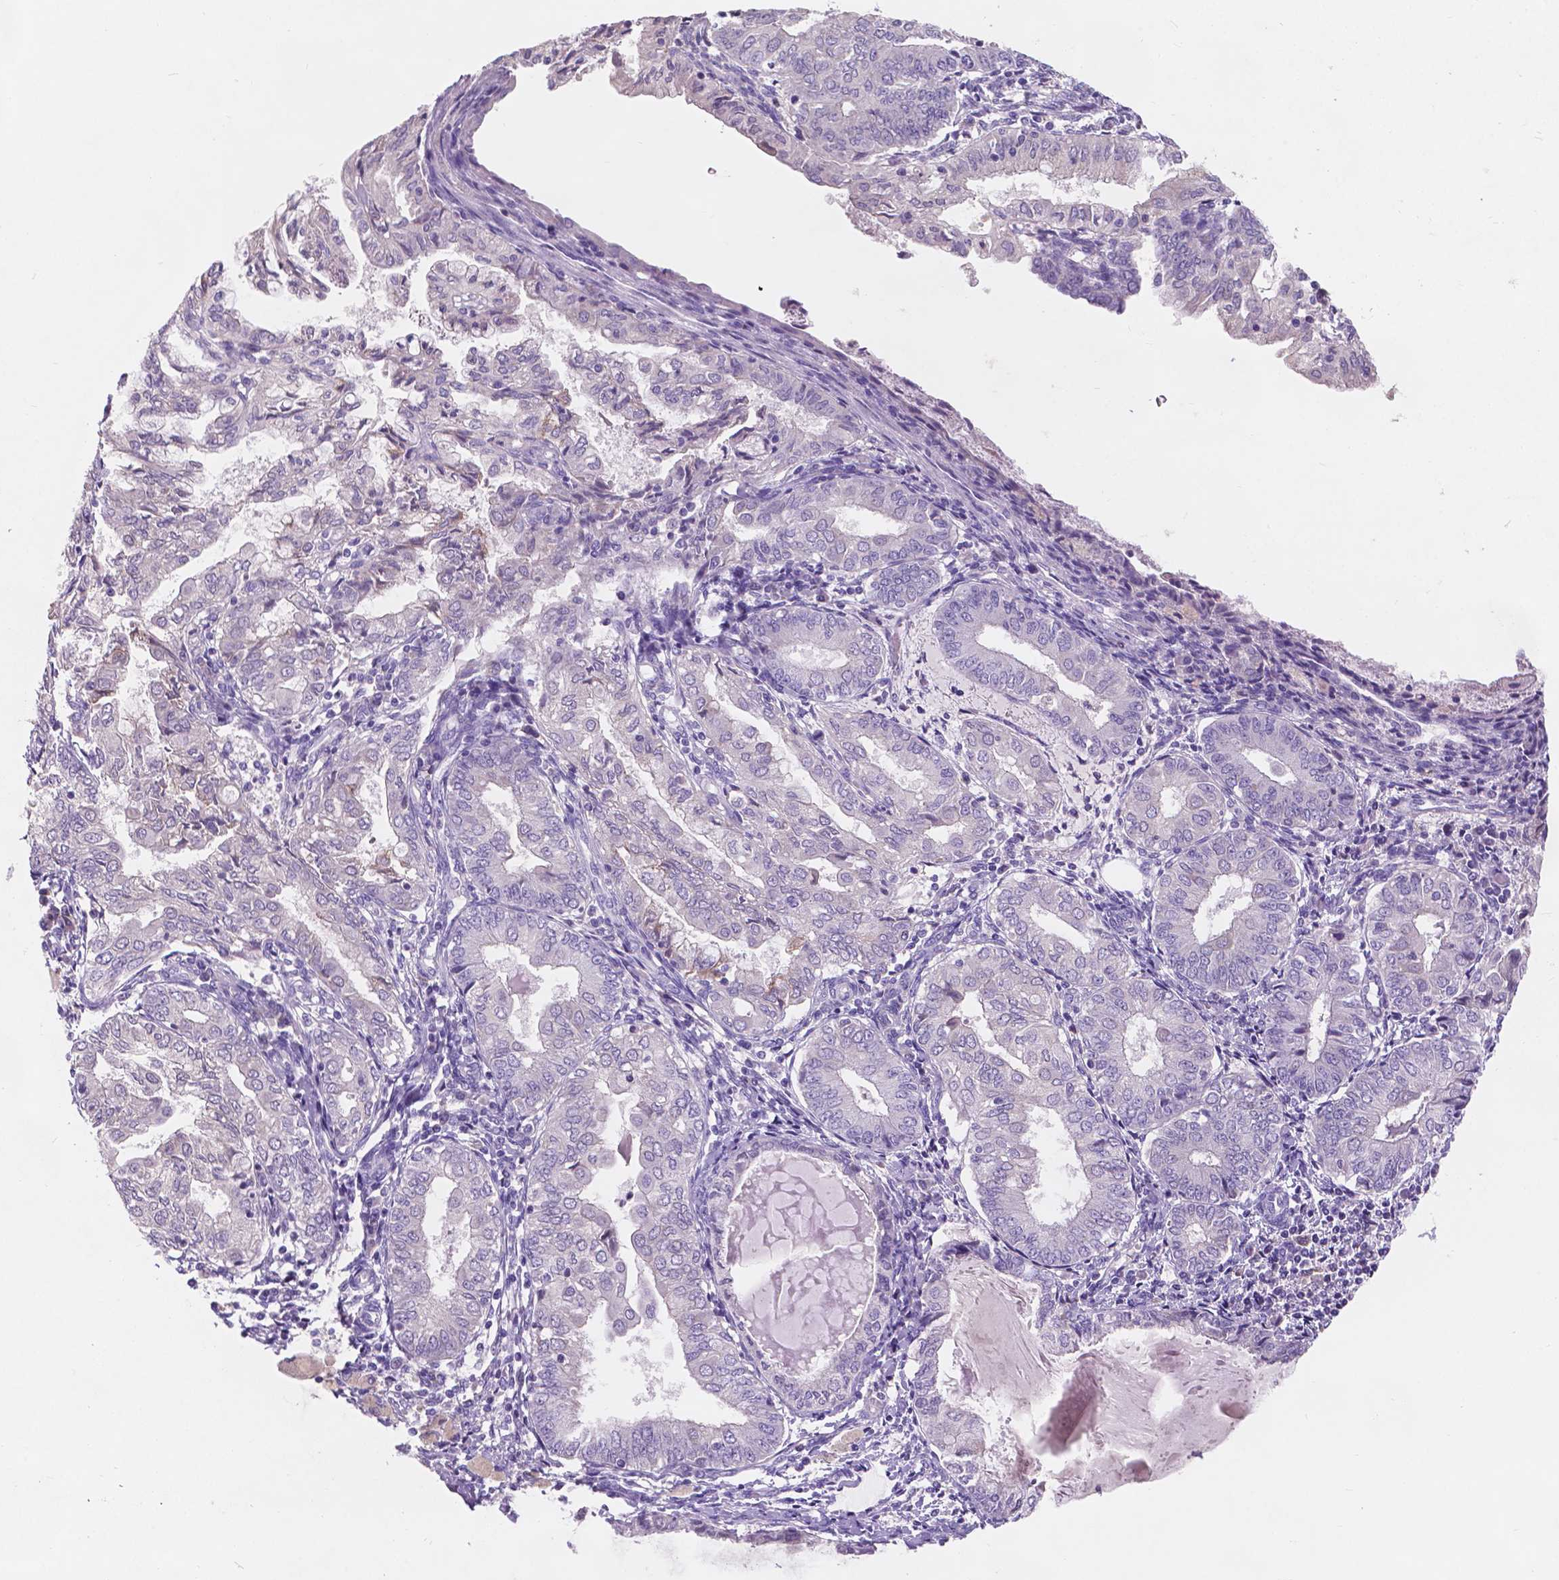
{"staining": {"intensity": "negative", "quantity": "none", "location": "none"}, "tissue": "endometrial cancer", "cell_type": "Tumor cells", "image_type": "cancer", "snomed": [{"axis": "morphology", "description": "Adenocarcinoma, NOS"}, {"axis": "topography", "description": "Endometrium"}], "caption": "The histopathology image demonstrates no significant positivity in tumor cells of endometrial cancer.", "gene": "IREB2", "patient": {"sex": "female", "age": 68}}